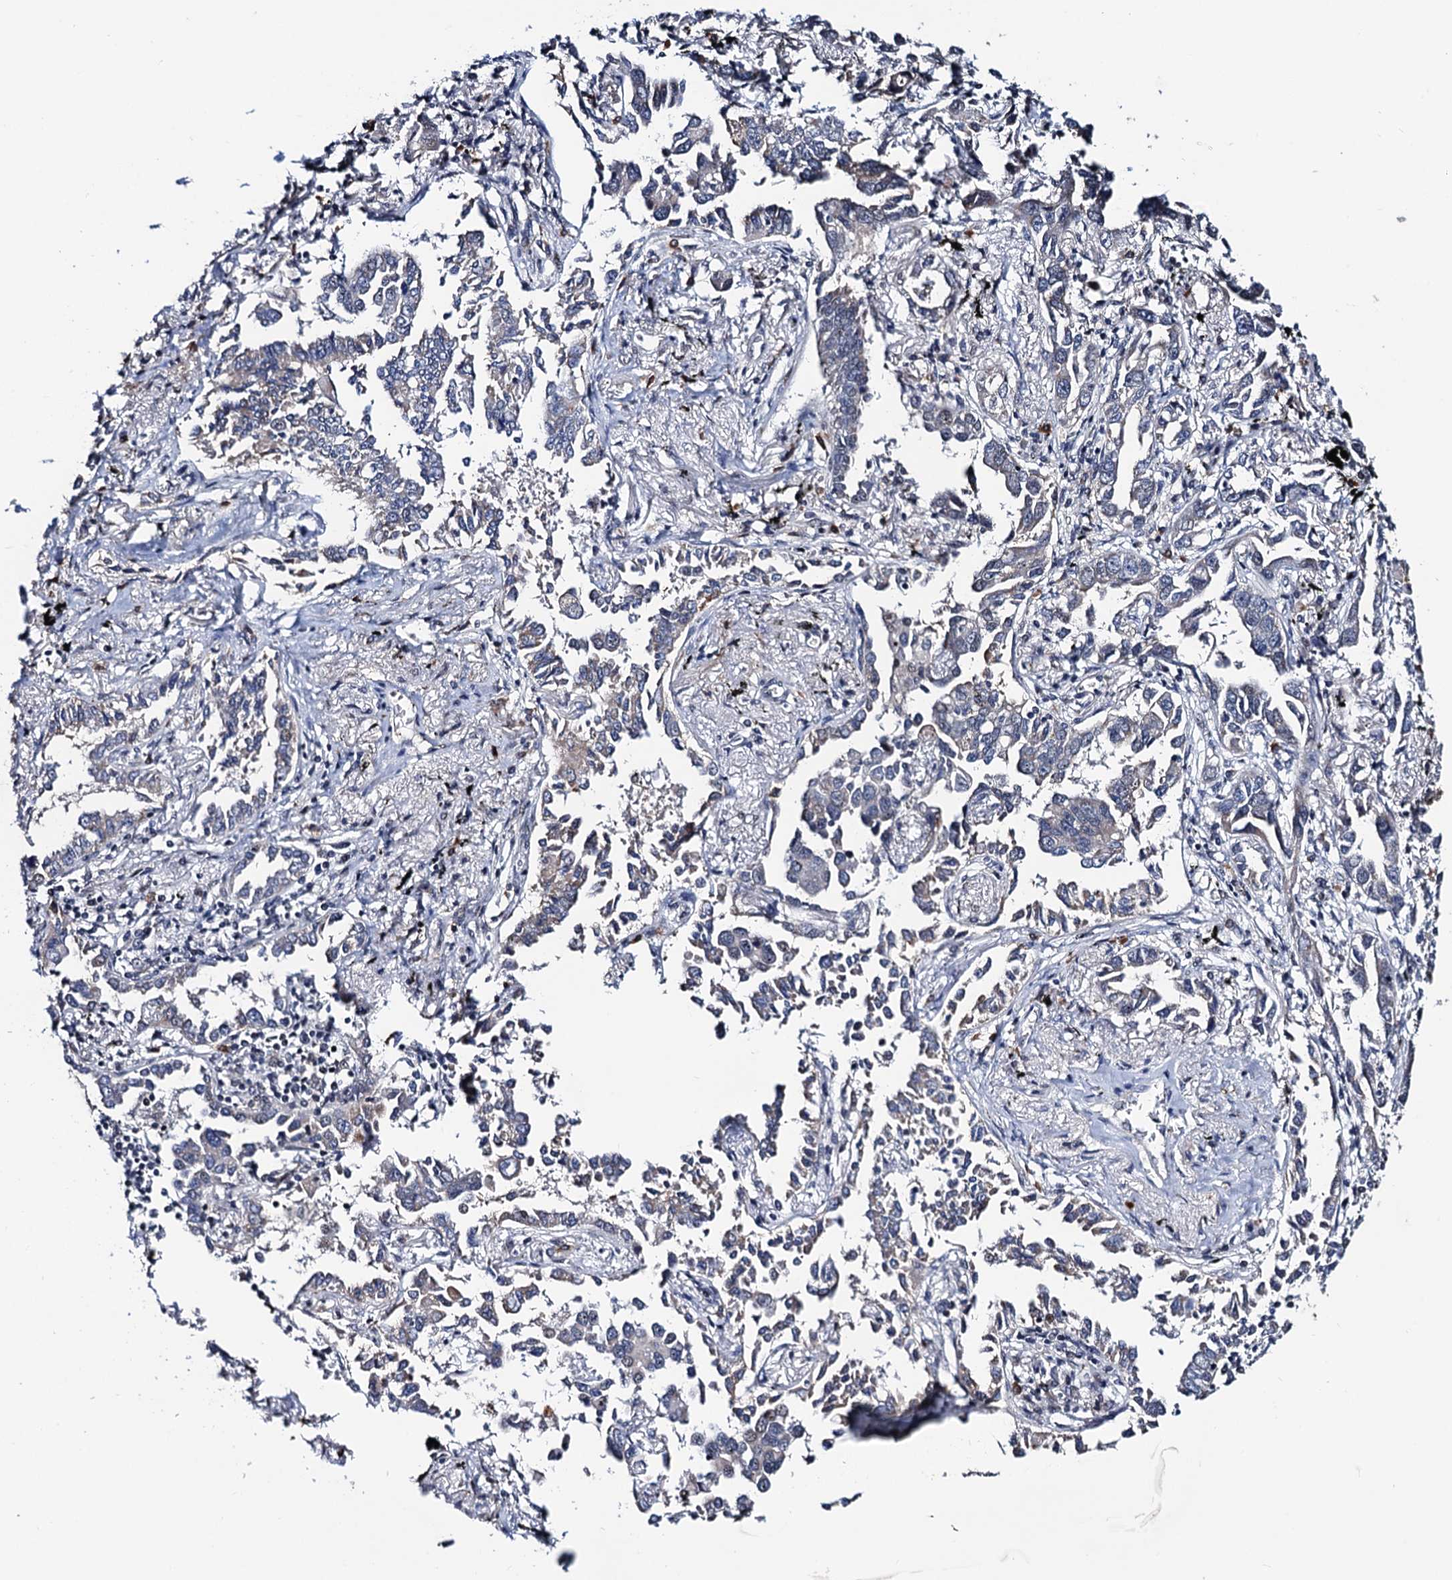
{"staining": {"intensity": "negative", "quantity": "none", "location": "none"}, "tissue": "lung cancer", "cell_type": "Tumor cells", "image_type": "cancer", "snomed": [{"axis": "morphology", "description": "Adenocarcinoma, NOS"}, {"axis": "topography", "description": "Lung"}], "caption": "Lung adenocarcinoma stained for a protein using immunohistochemistry exhibits no positivity tumor cells.", "gene": "FAM222A", "patient": {"sex": "male", "age": 67}}